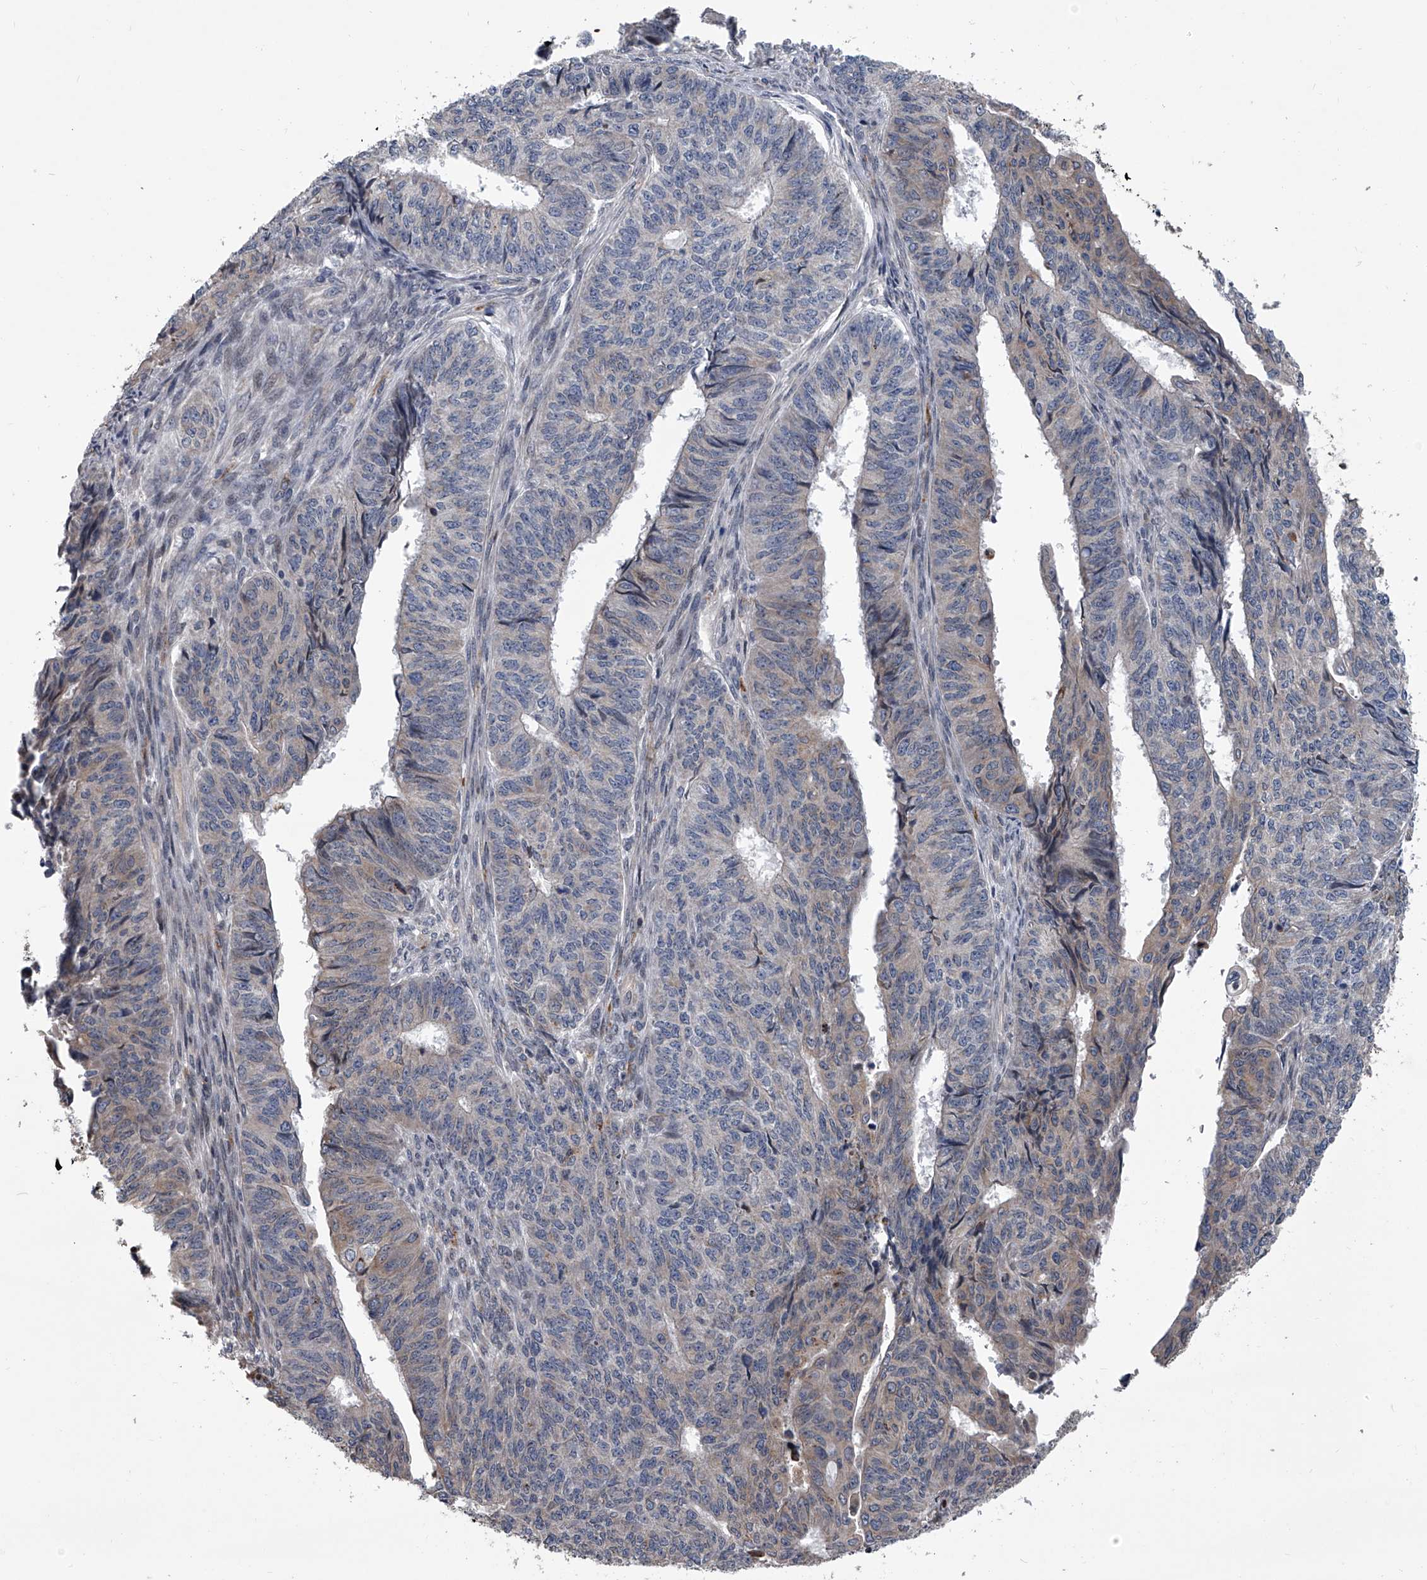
{"staining": {"intensity": "negative", "quantity": "none", "location": "none"}, "tissue": "endometrial cancer", "cell_type": "Tumor cells", "image_type": "cancer", "snomed": [{"axis": "morphology", "description": "Adenocarcinoma, NOS"}, {"axis": "topography", "description": "Endometrium"}], "caption": "IHC of human endometrial cancer (adenocarcinoma) displays no staining in tumor cells. (Immunohistochemistry, brightfield microscopy, high magnification).", "gene": "TRIM8", "patient": {"sex": "female", "age": 32}}